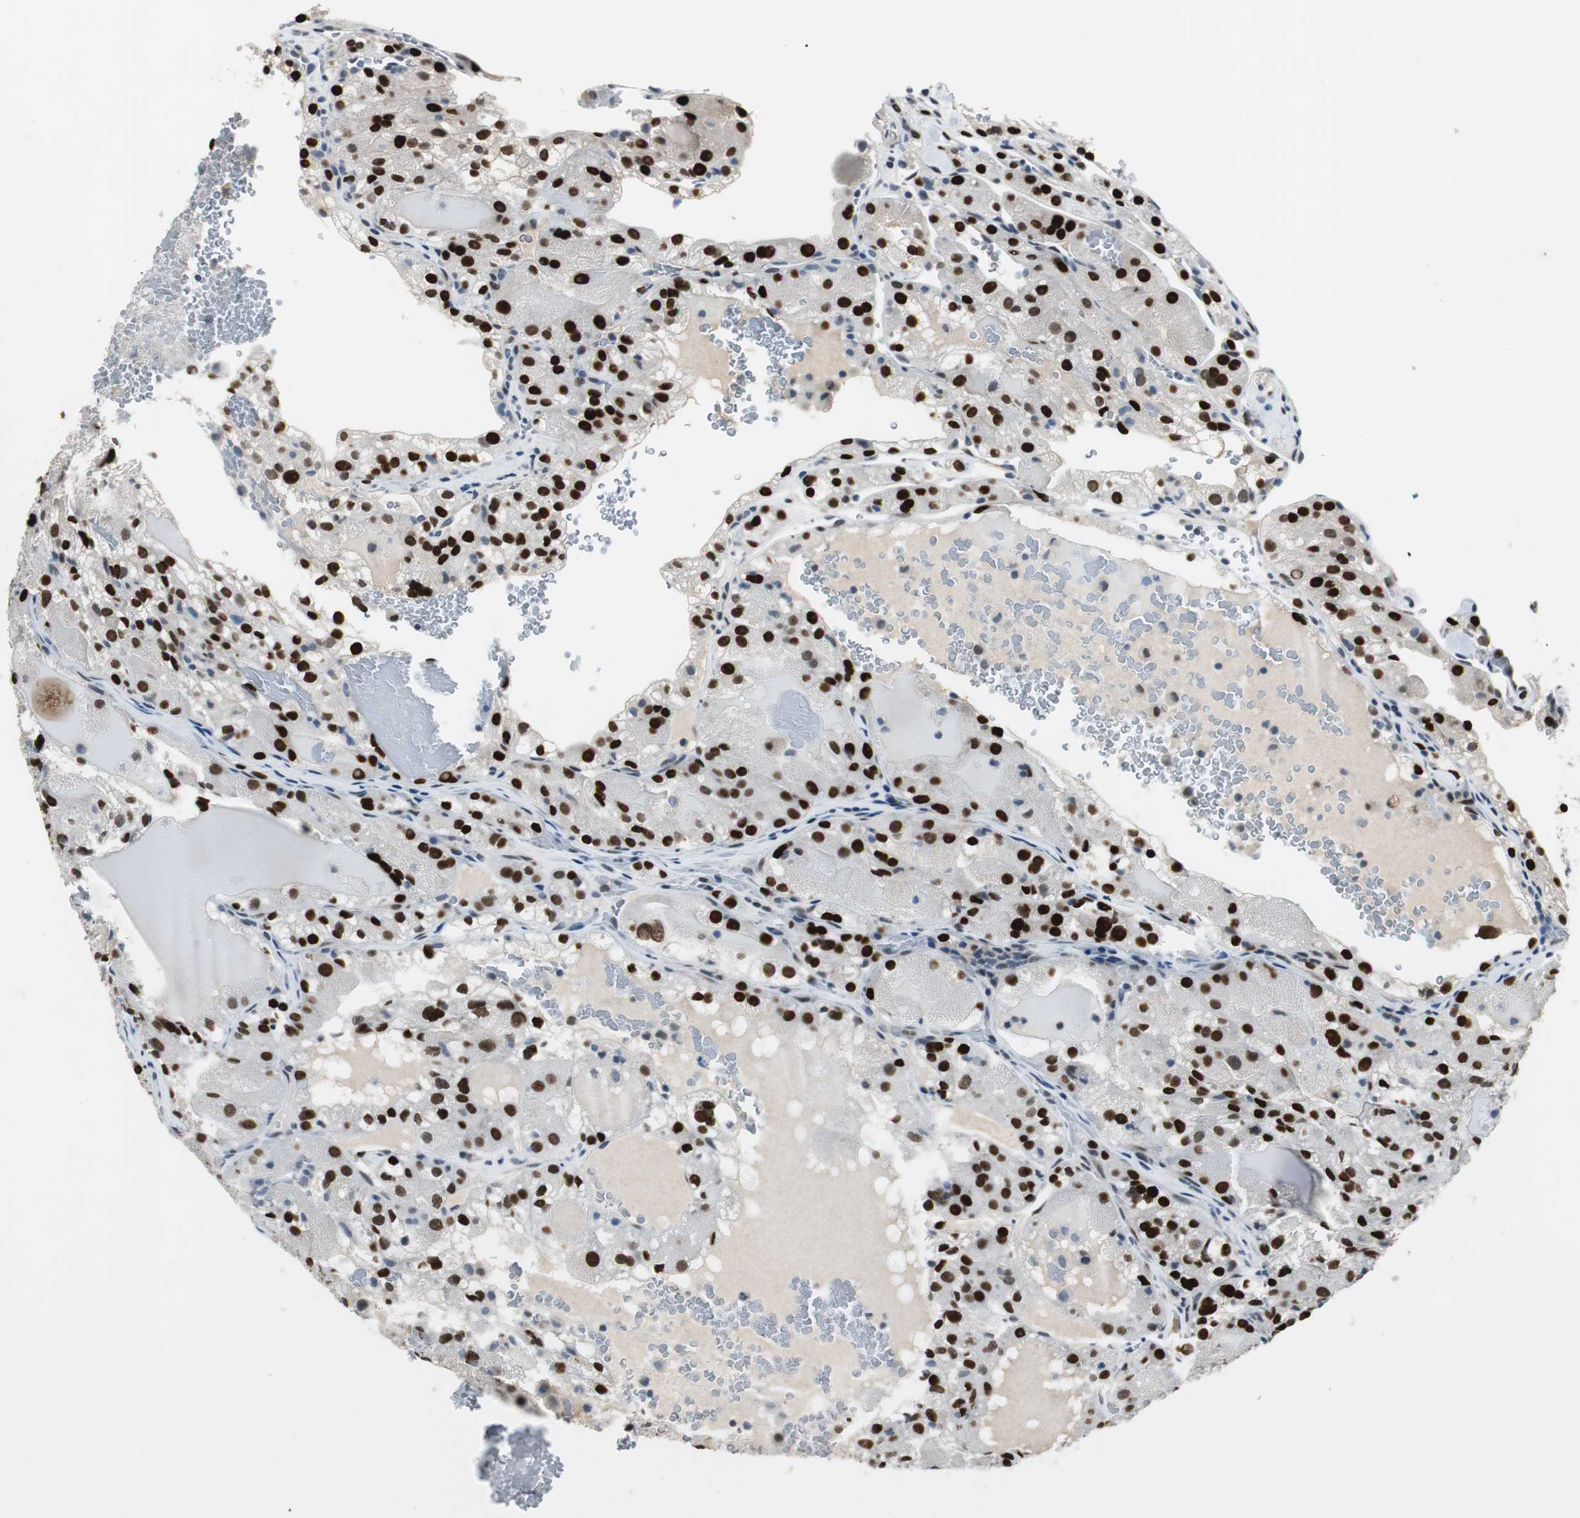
{"staining": {"intensity": "strong", "quantity": ">75%", "location": "nuclear"}, "tissue": "renal cancer", "cell_type": "Tumor cells", "image_type": "cancer", "snomed": [{"axis": "morphology", "description": "Normal tissue, NOS"}, {"axis": "morphology", "description": "Adenocarcinoma, NOS"}, {"axis": "topography", "description": "Kidney"}], "caption": "Renal cancer stained with IHC displays strong nuclear positivity in approximately >75% of tumor cells.", "gene": "AJUBA", "patient": {"sex": "male", "age": 61}}